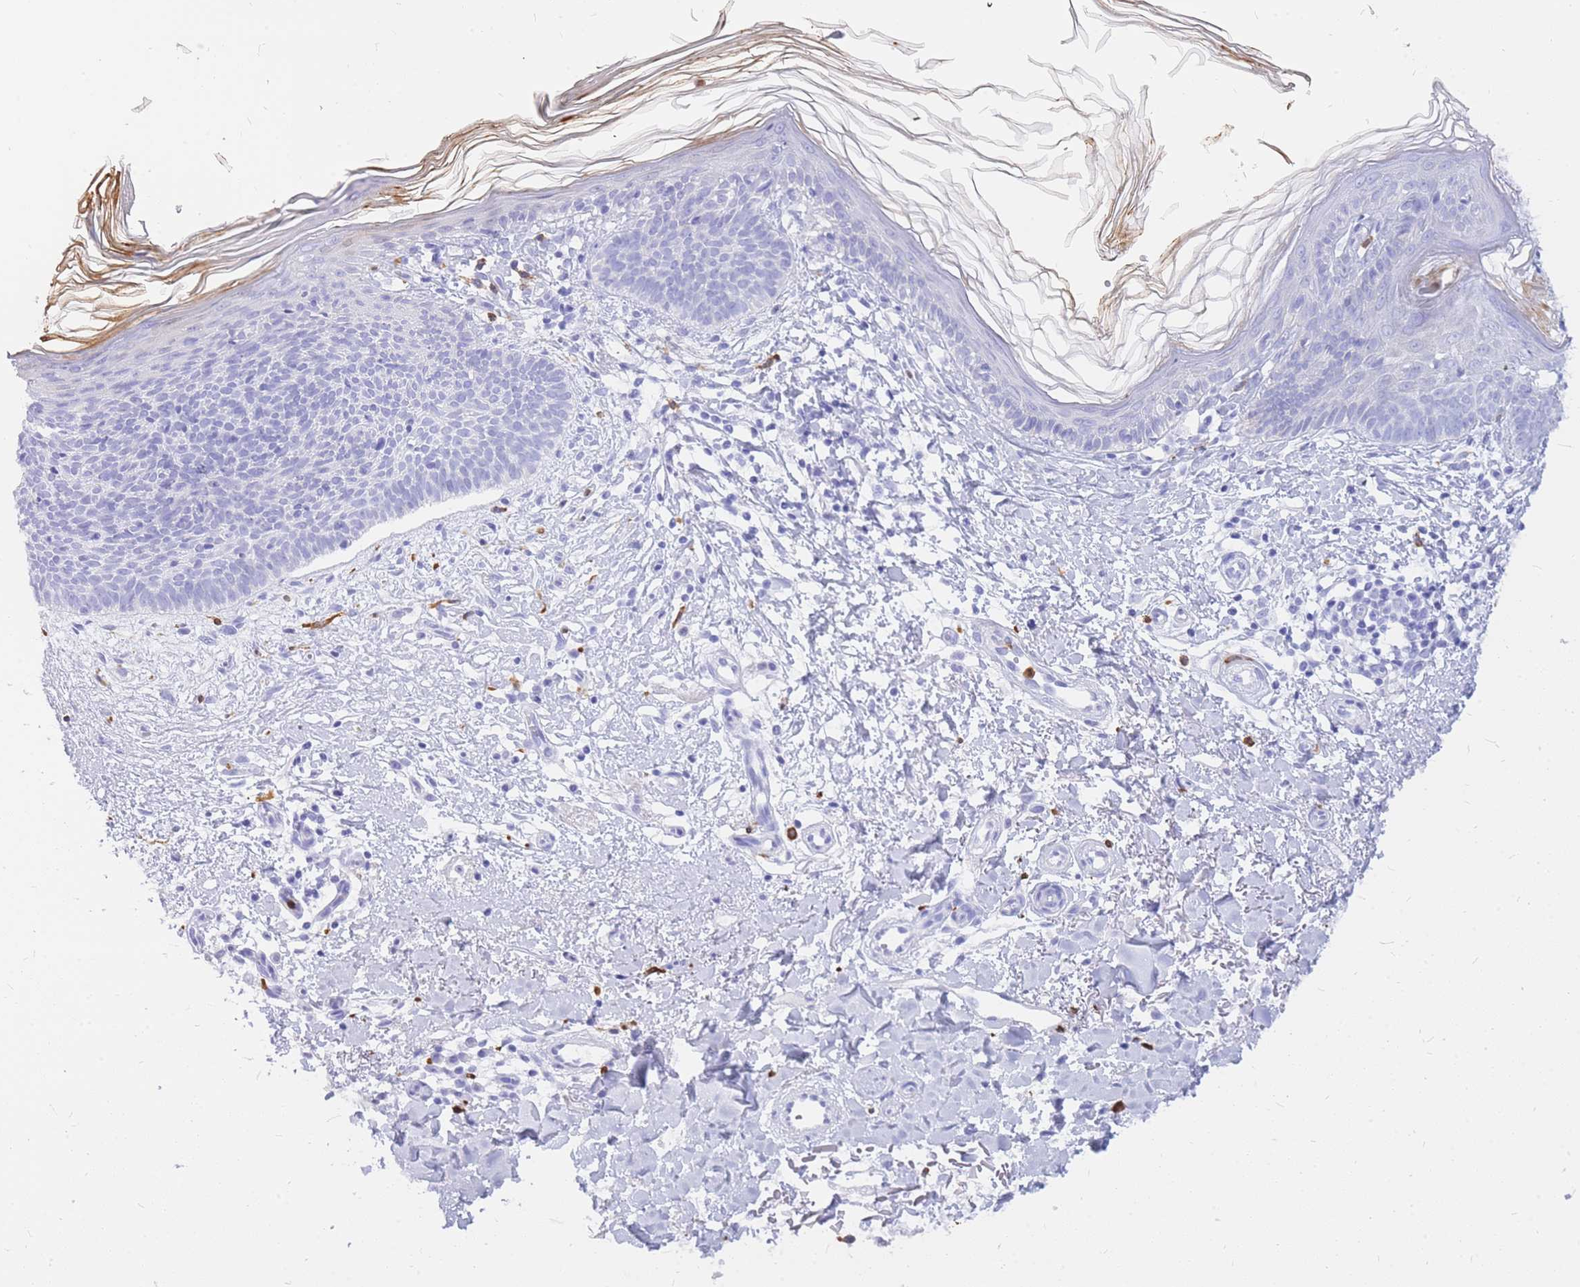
{"staining": {"intensity": "negative", "quantity": "none", "location": "none"}, "tissue": "skin cancer", "cell_type": "Tumor cells", "image_type": "cancer", "snomed": [{"axis": "morphology", "description": "Basal cell carcinoma"}, {"axis": "topography", "description": "Skin"}], "caption": "Immunohistochemistry of human basal cell carcinoma (skin) reveals no positivity in tumor cells. (DAB IHC with hematoxylin counter stain).", "gene": "HERC1", "patient": {"sex": "male", "age": 78}}